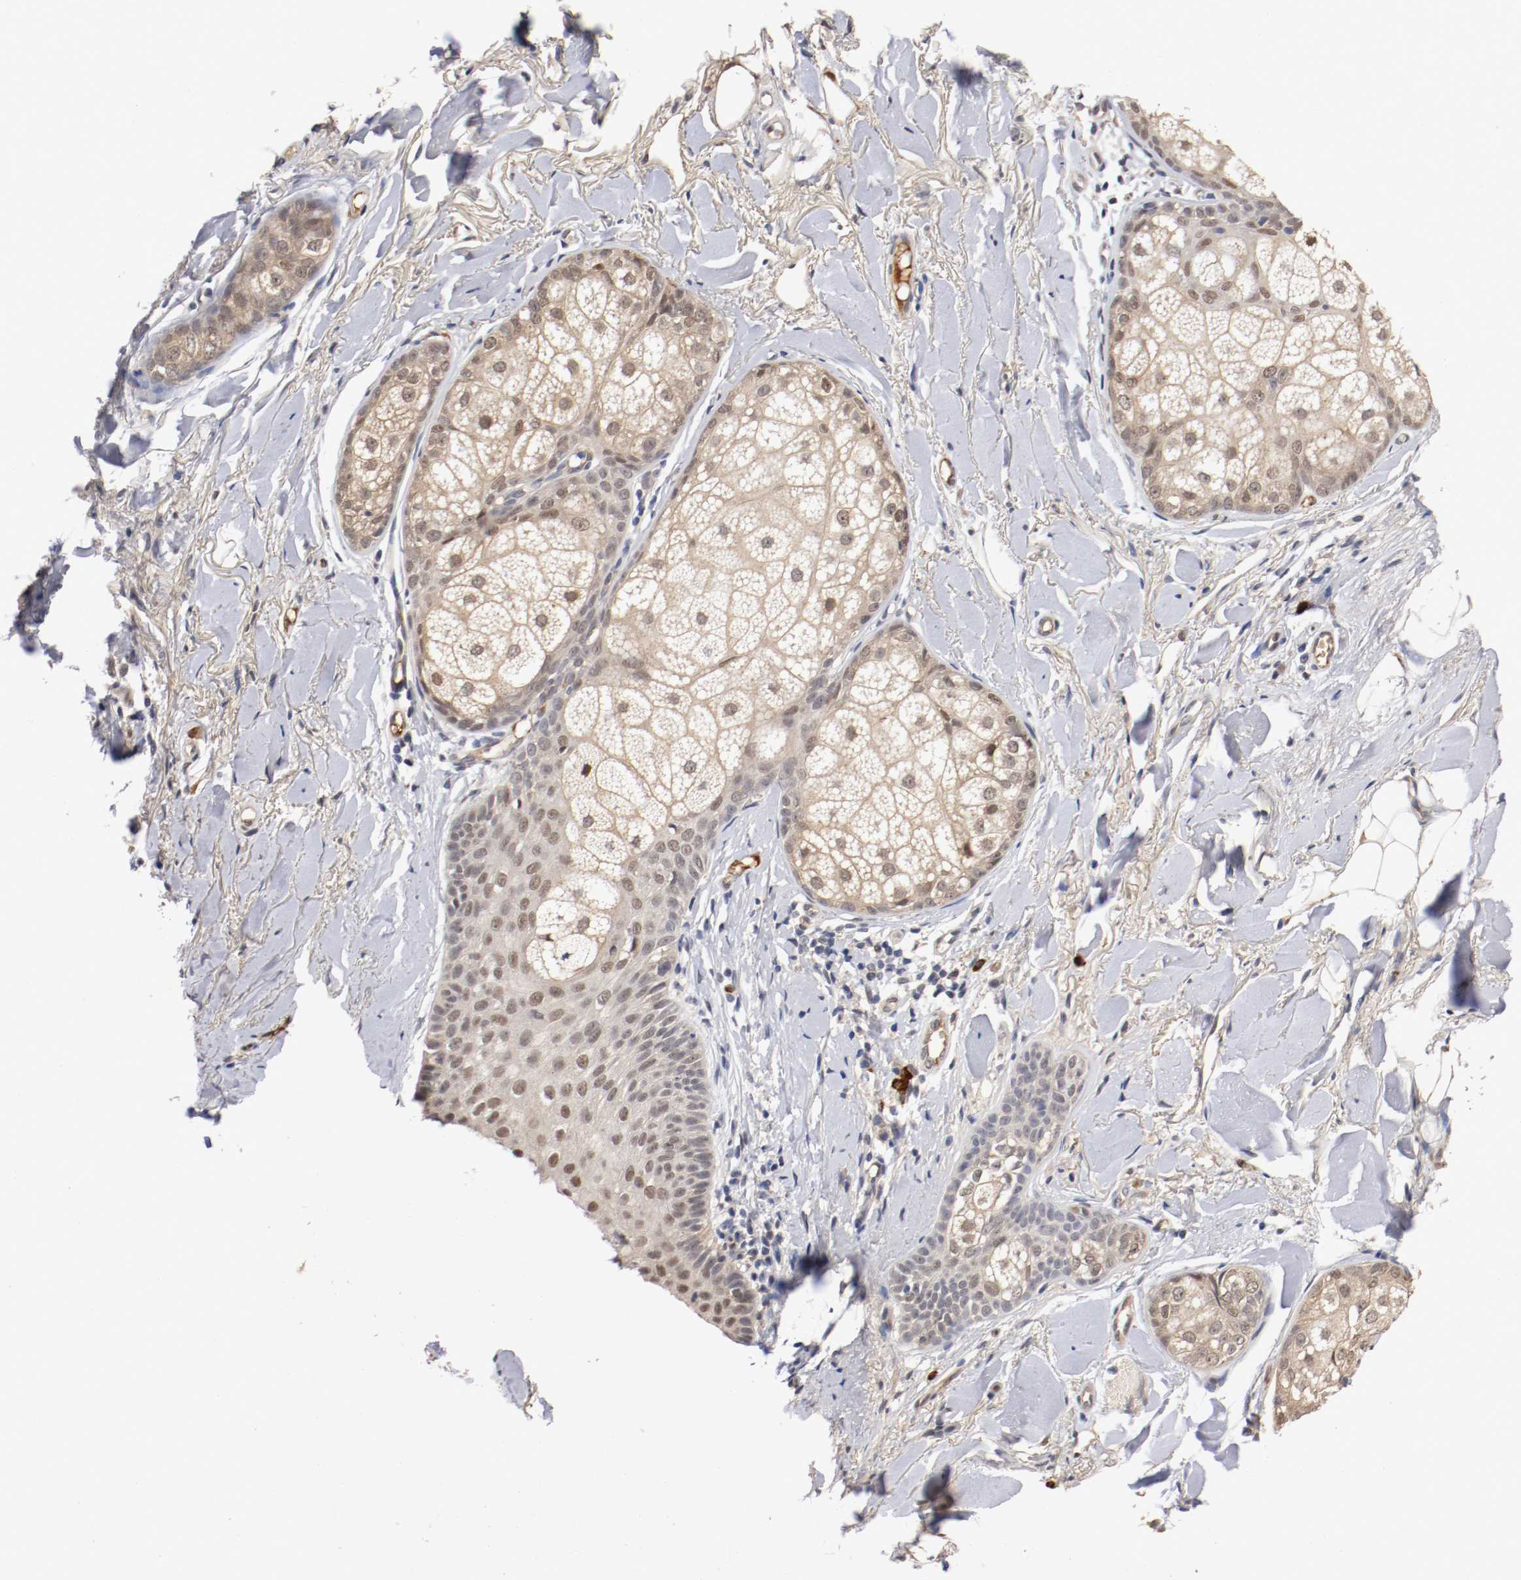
{"staining": {"intensity": "weak", "quantity": "25%-75%", "location": "cytoplasmic/membranous,nuclear"}, "tissue": "skin cancer", "cell_type": "Tumor cells", "image_type": "cancer", "snomed": [{"axis": "morphology", "description": "Normal tissue, NOS"}, {"axis": "morphology", "description": "Basal cell carcinoma"}, {"axis": "topography", "description": "Skin"}], "caption": "A histopathology image of skin cancer (basal cell carcinoma) stained for a protein displays weak cytoplasmic/membranous and nuclear brown staining in tumor cells. Immunohistochemistry (ihc) stains the protein in brown and the nuclei are stained blue.", "gene": "DNMT3B", "patient": {"sex": "female", "age": 69}}